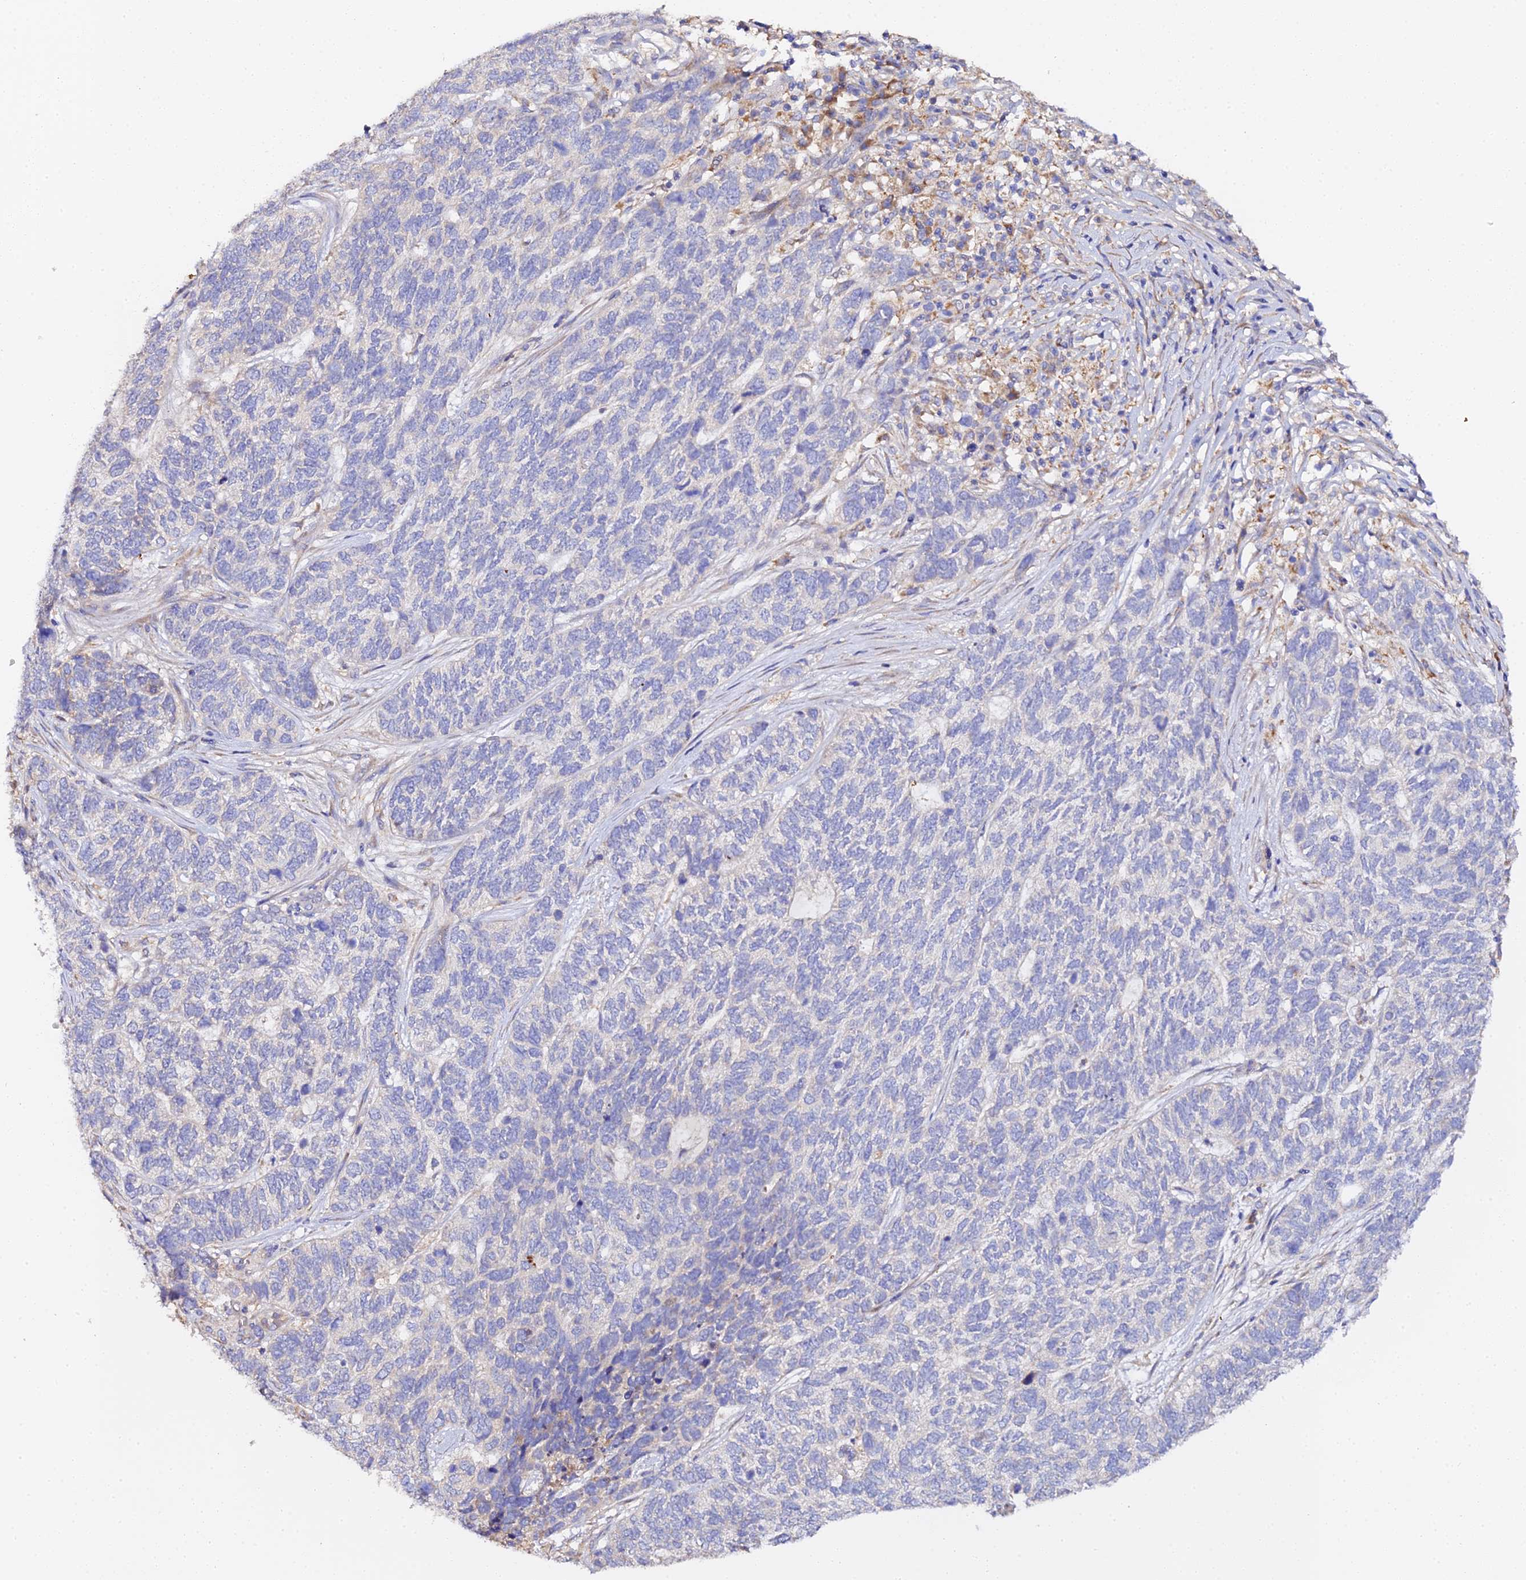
{"staining": {"intensity": "negative", "quantity": "none", "location": "none"}, "tissue": "skin cancer", "cell_type": "Tumor cells", "image_type": "cancer", "snomed": [{"axis": "morphology", "description": "Basal cell carcinoma"}, {"axis": "topography", "description": "Skin"}], "caption": "Tumor cells are negative for brown protein staining in skin basal cell carcinoma.", "gene": "SCX", "patient": {"sex": "female", "age": 65}}